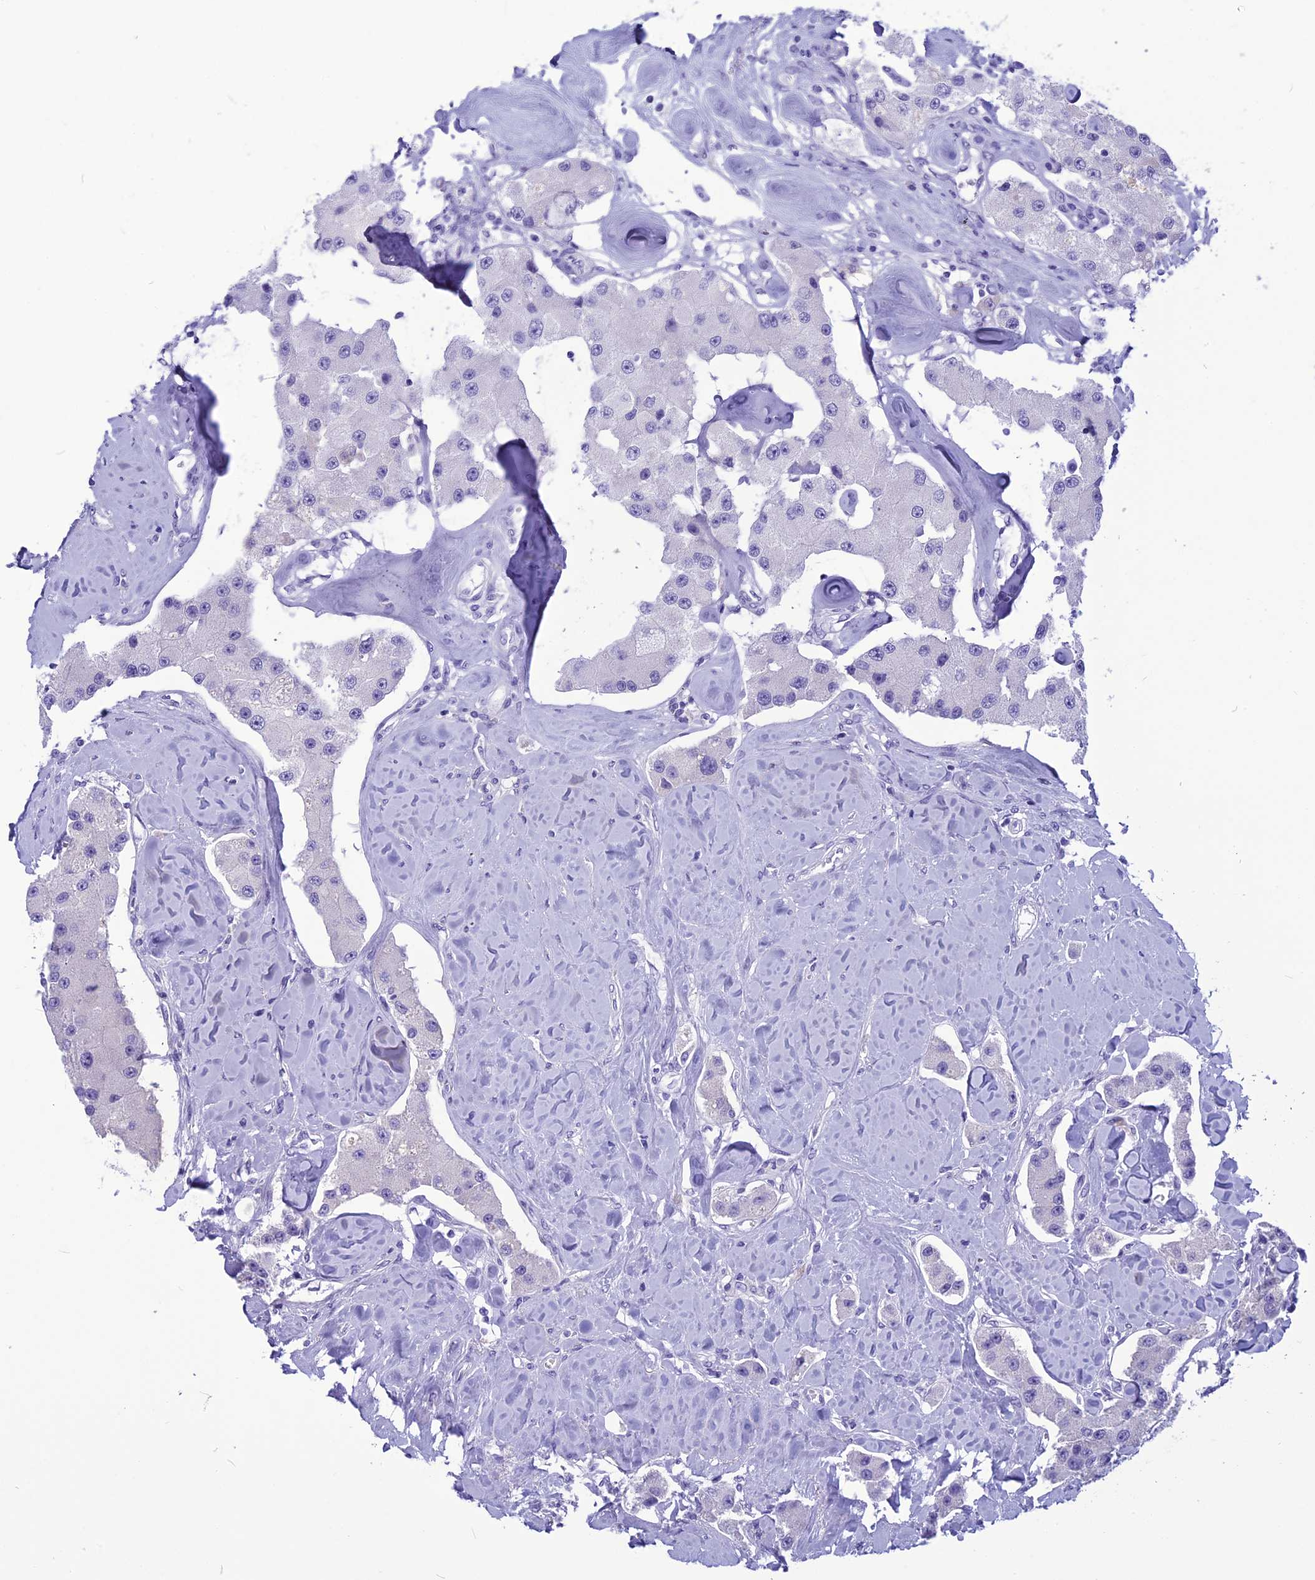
{"staining": {"intensity": "negative", "quantity": "none", "location": "none"}, "tissue": "carcinoid", "cell_type": "Tumor cells", "image_type": "cancer", "snomed": [{"axis": "morphology", "description": "Carcinoid, malignant, NOS"}, {"axis": "topography", "description": "Pancreas"}], "caption": "A high-resolution histopathology image shows immunohistochemistry staining of malignant carcinoid, which exhibits no significant expression in tumor cells.", "gene": "BBS2", "patient": {"sex": "male", "age": 41}}